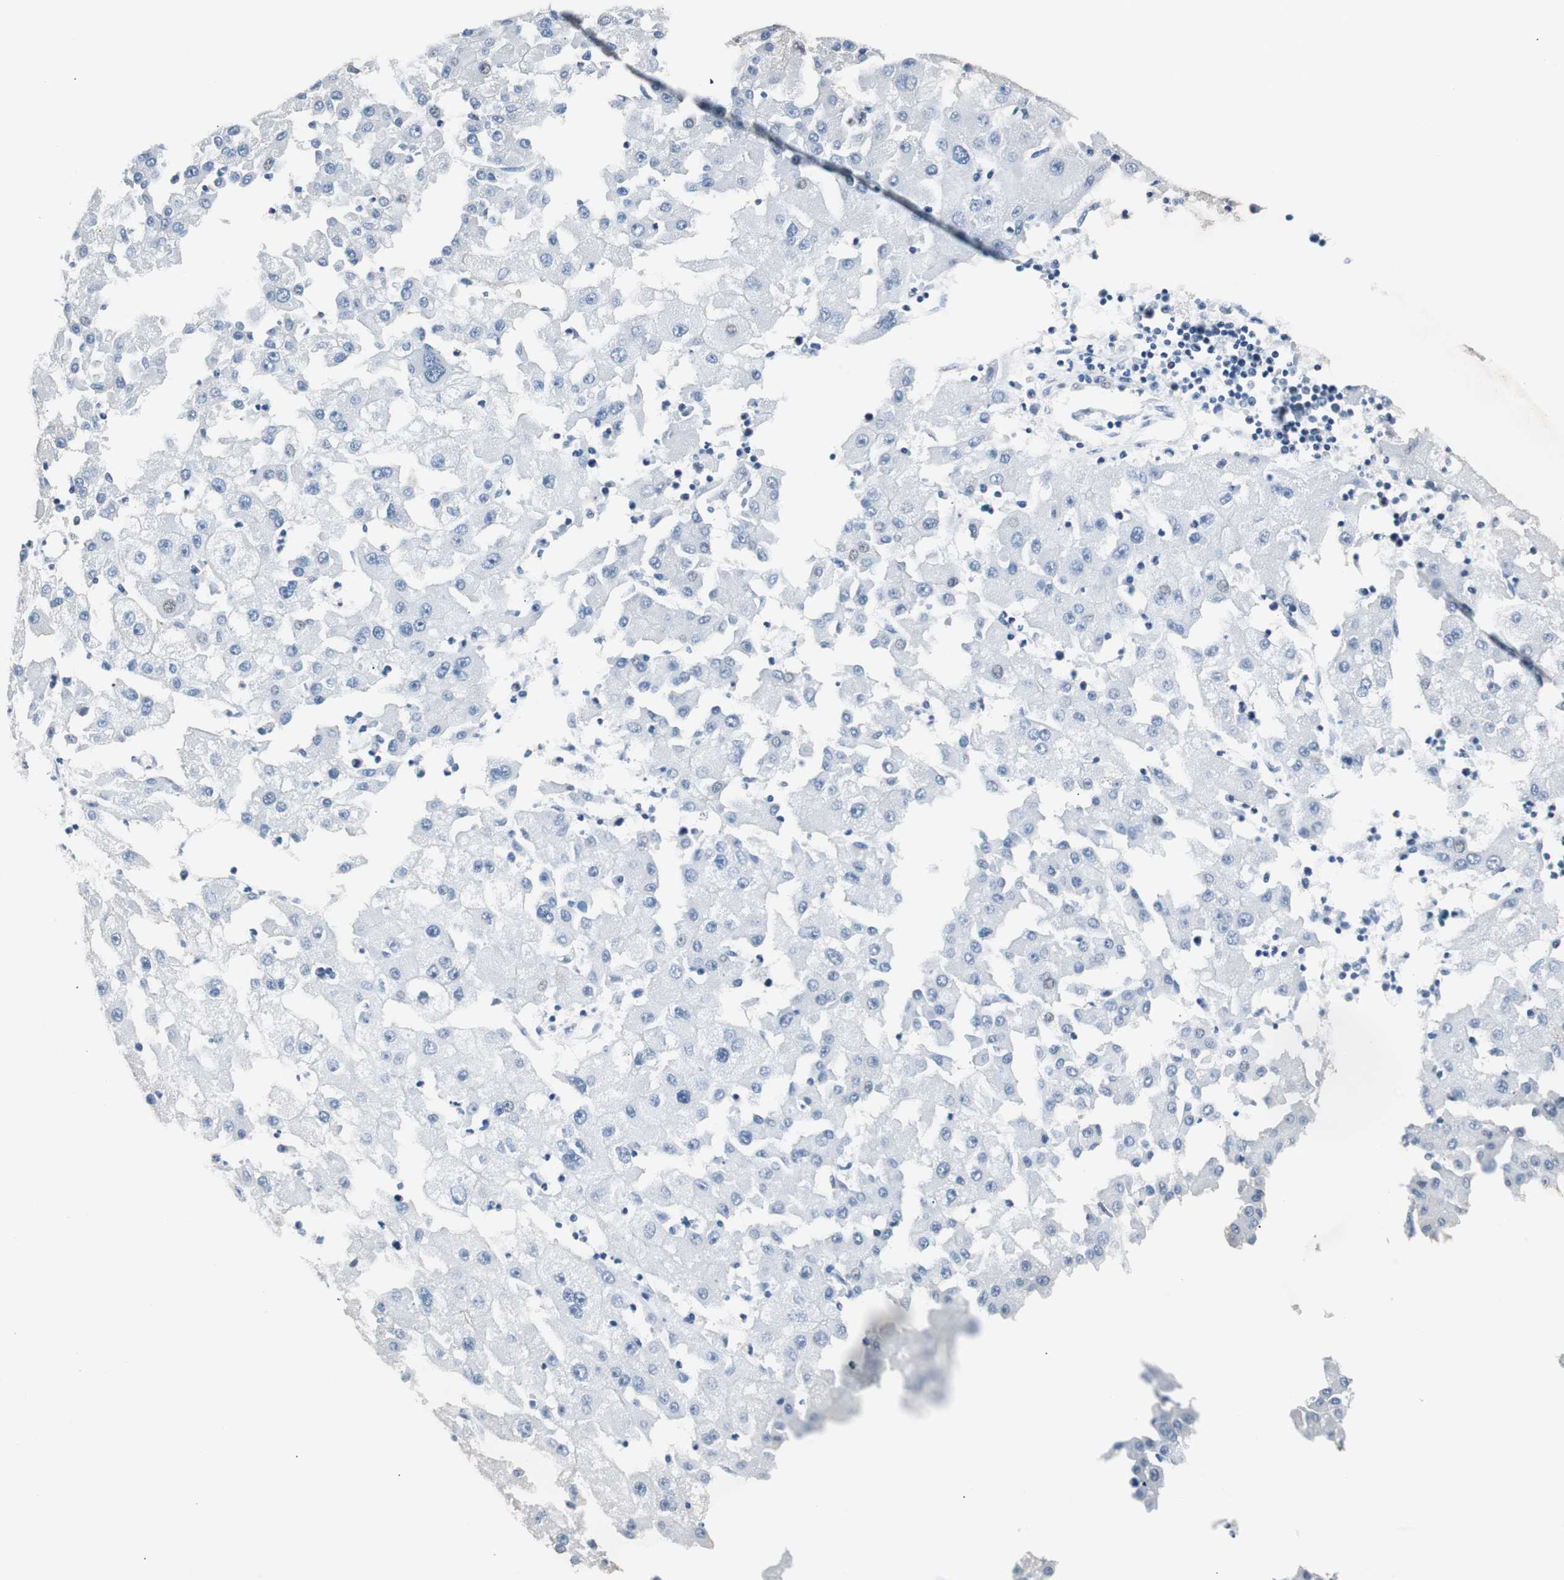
{"staining": {"intensity": "negative", "quantity": "none", "location": "none"}, "tissue": "liver cancer", "cell_type": "Tumor cells", "image_type": "cancer", "snomed": [{"axis": "morphology", "description": "Carcinoma, Hepatocellular, NOS"}, {"axis": "topography", "description": "Liver"}], "caption": "Immunohistochemistry (IHC) of liver cancer displays no expression in tumor cells.", "gene": "XRCC1", "patient": {"sex": "male", "age": 72}}